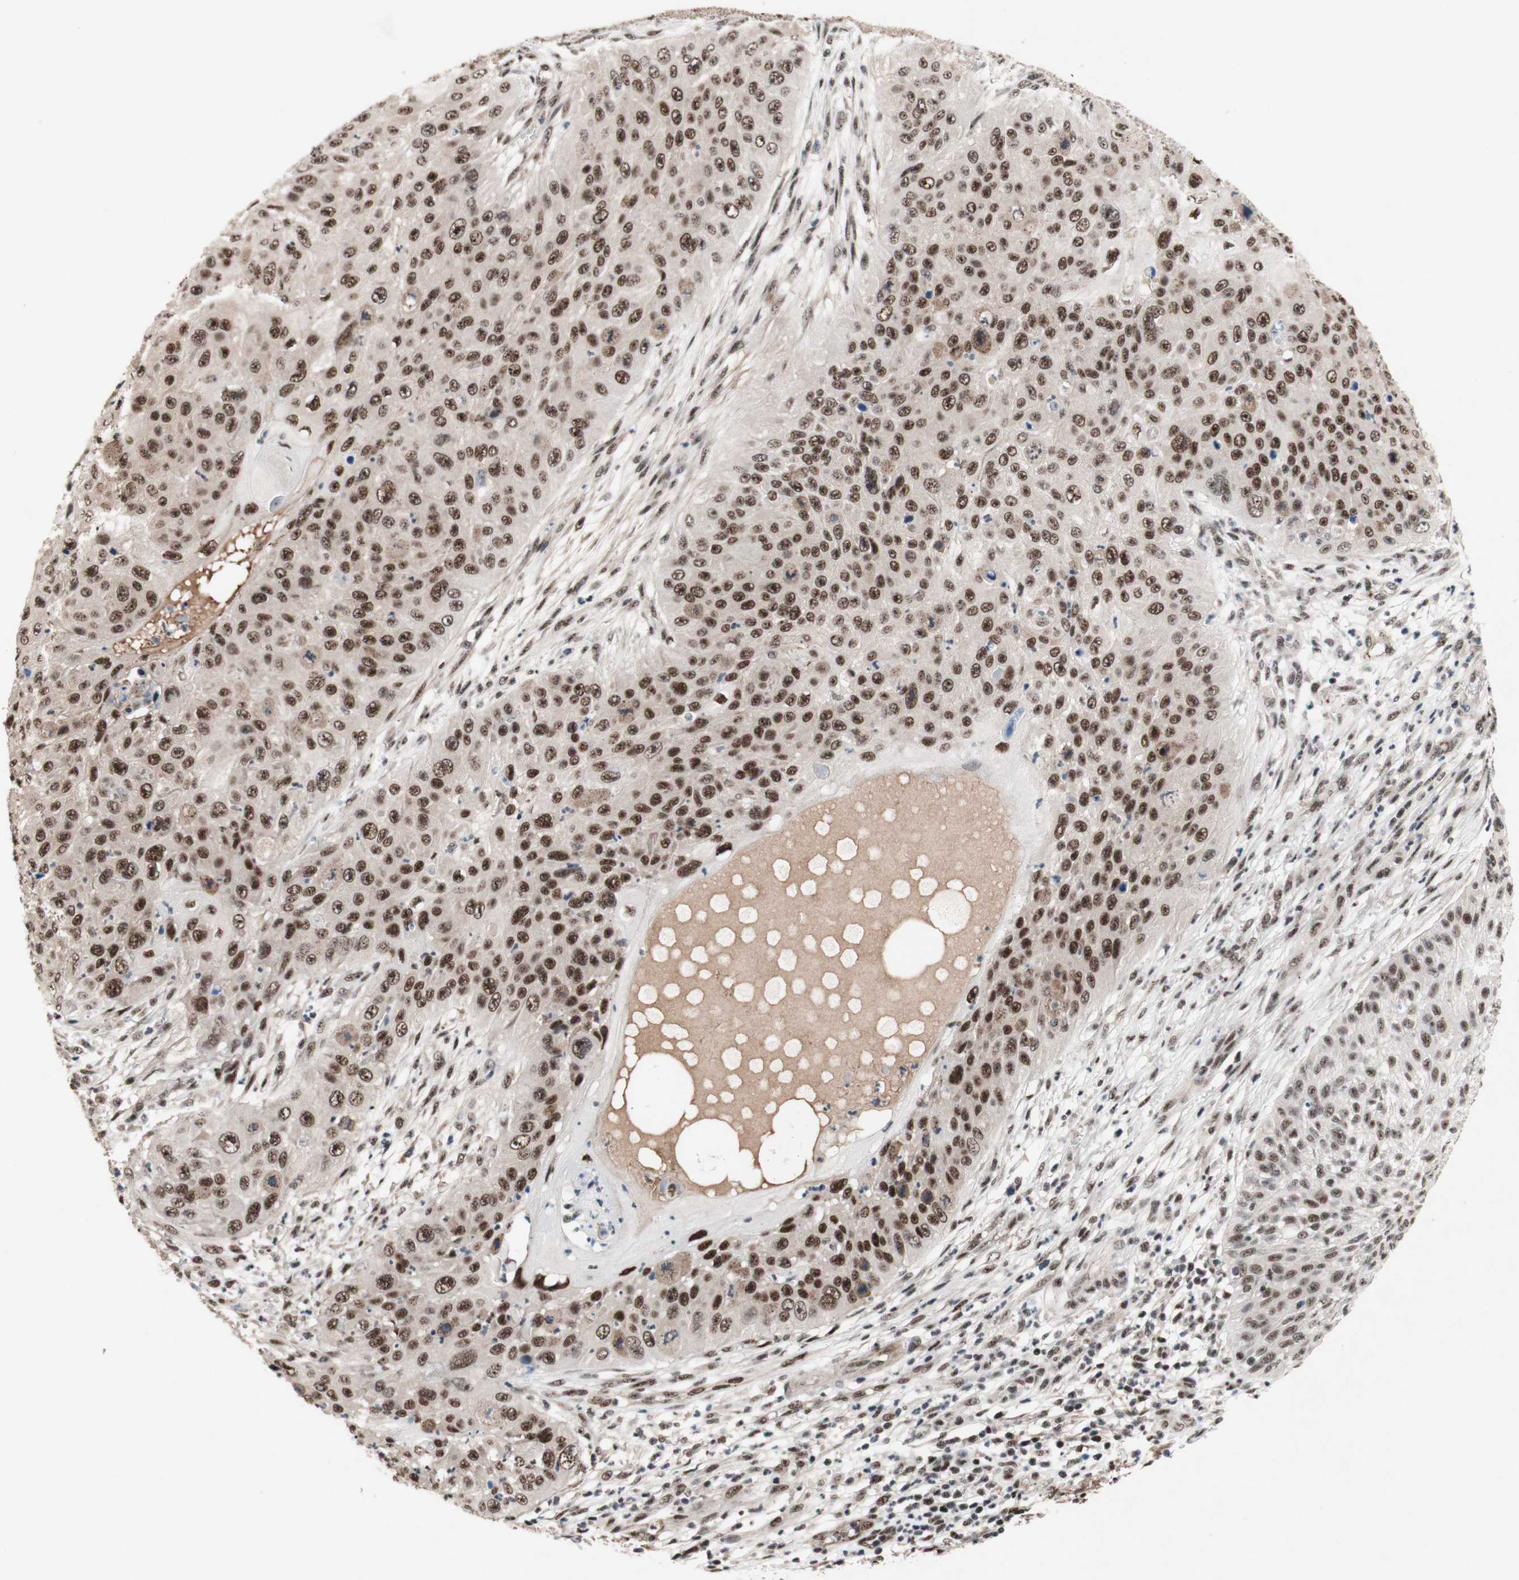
{"staining": {"intensity": "moderate", "quantity": ">75%", "location": "nuclear"}, "tissue": "skin cancer", "cell_type": "Tumor cells", "image_type": "cancer", "snomed": [{"axis": "morphology", "description": "Squamous cell carcinoma, NOS"}, {"axis": "topography", "description": "Skin"}], "caption": "Human skin cancer (squamous cell carcinoma) stained for a protein (brown) shows moderate nuclear positive expression in about >75% of tumor cells.", "gene": "TLE1", "patient": {"sex": "female", "age": 80}}